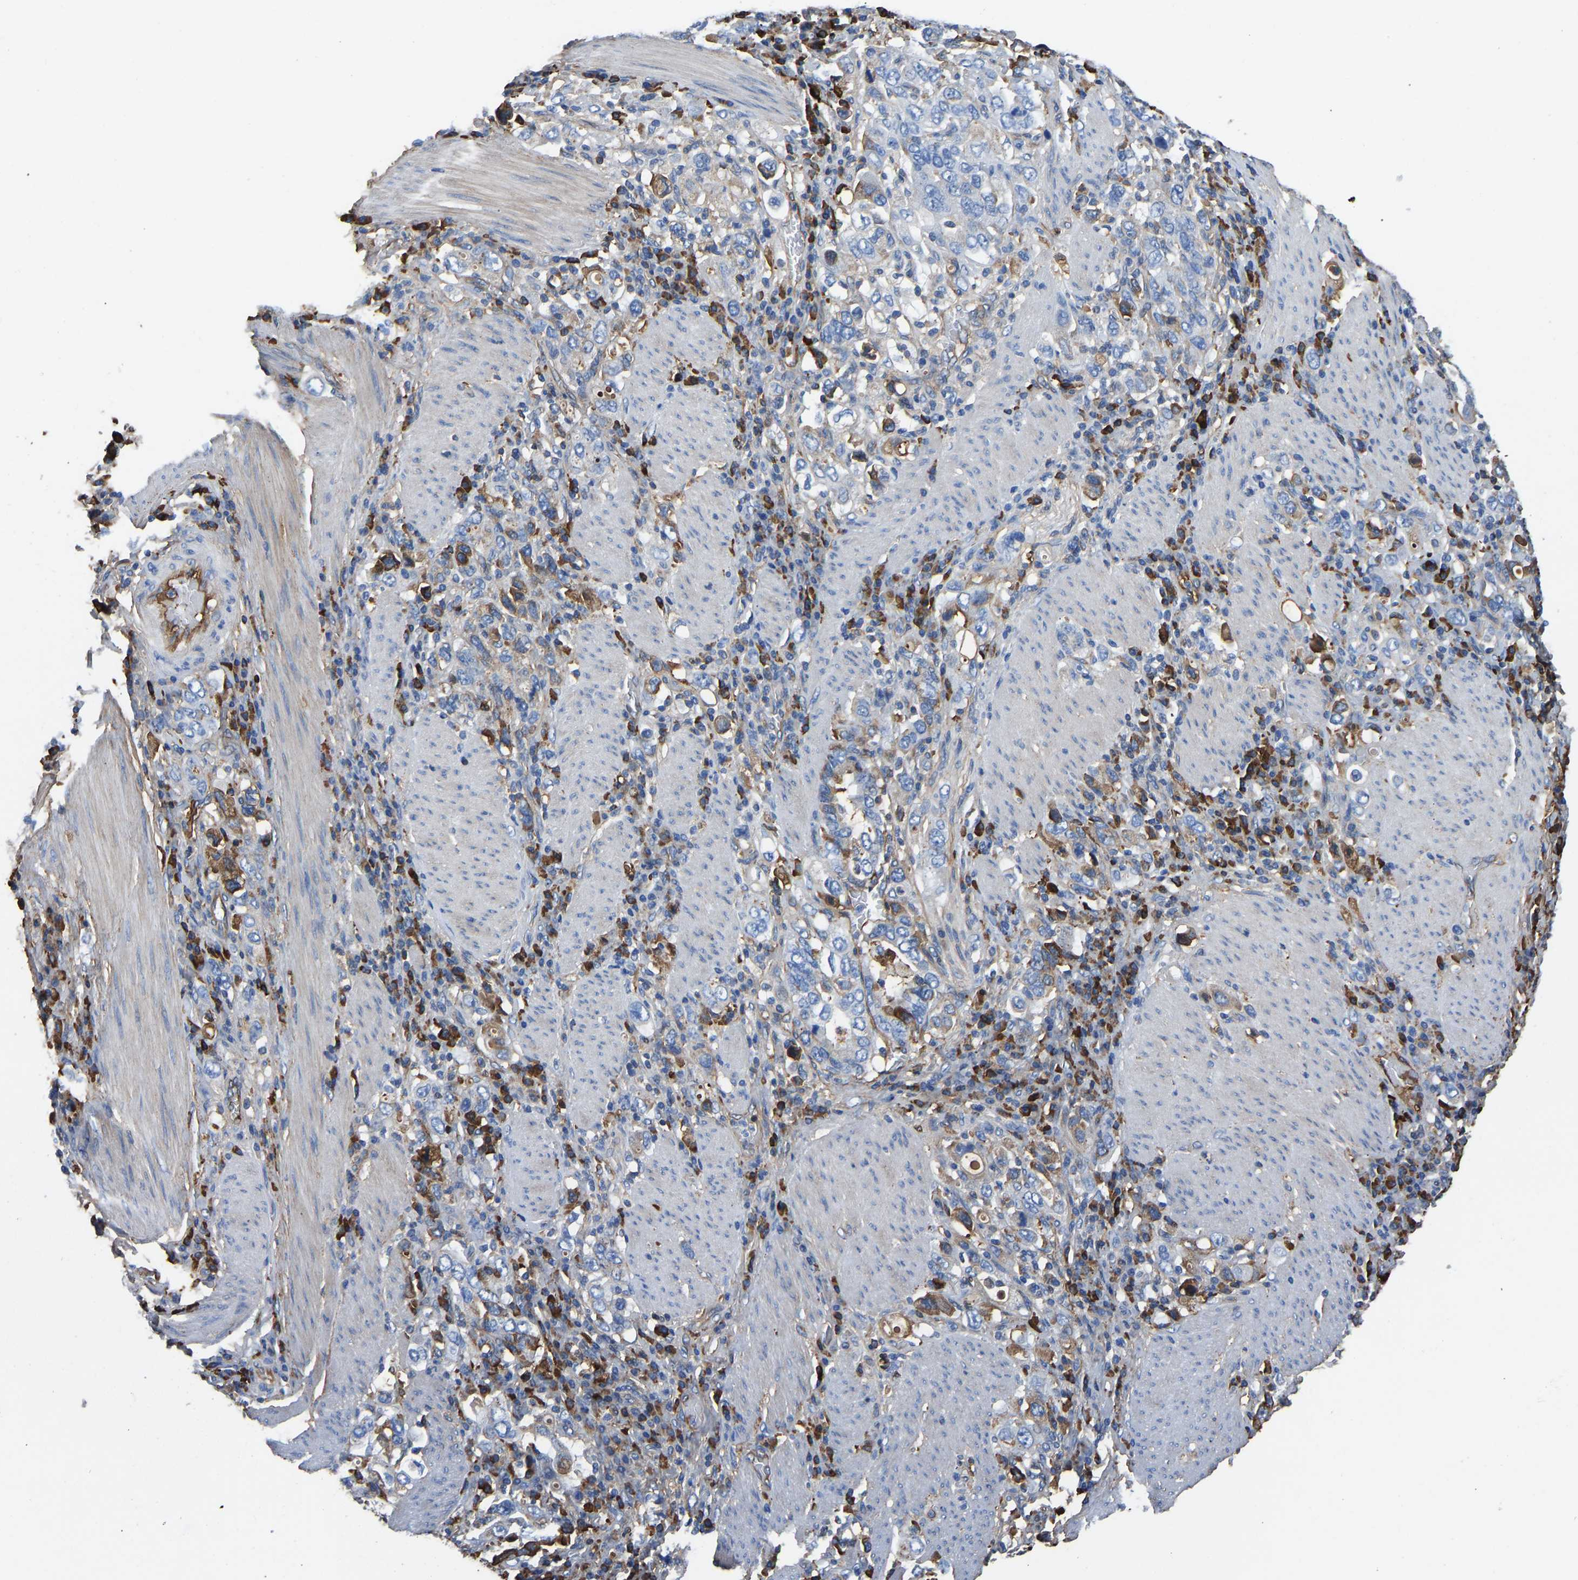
{"staining": {"intensity": "moderate", "quantity": "<25%", "location": "cytoplasmic/membranous"}, "tissue": "stomach cancer", "cell_type": "Tumor cells", "image_type": "cancer", "snomed": [{"axis": "morphology", "description": "Adenocarcinoma, NOS"}, {"axis": "topography", "description": "Stomach, upper"}], "caption": "Immunohistochemistry (DAB) staining of human stomach cancer reveals moderate cytoplasmic/membranous protein expression in approximately <25% of tumor cells. (Stains: DAB in brown, nuclei in blue, Microscopy: brightfield microscopy at high magnification).", "gene": "HSPG2", "patient": {"sex": "male", "age": 62}}